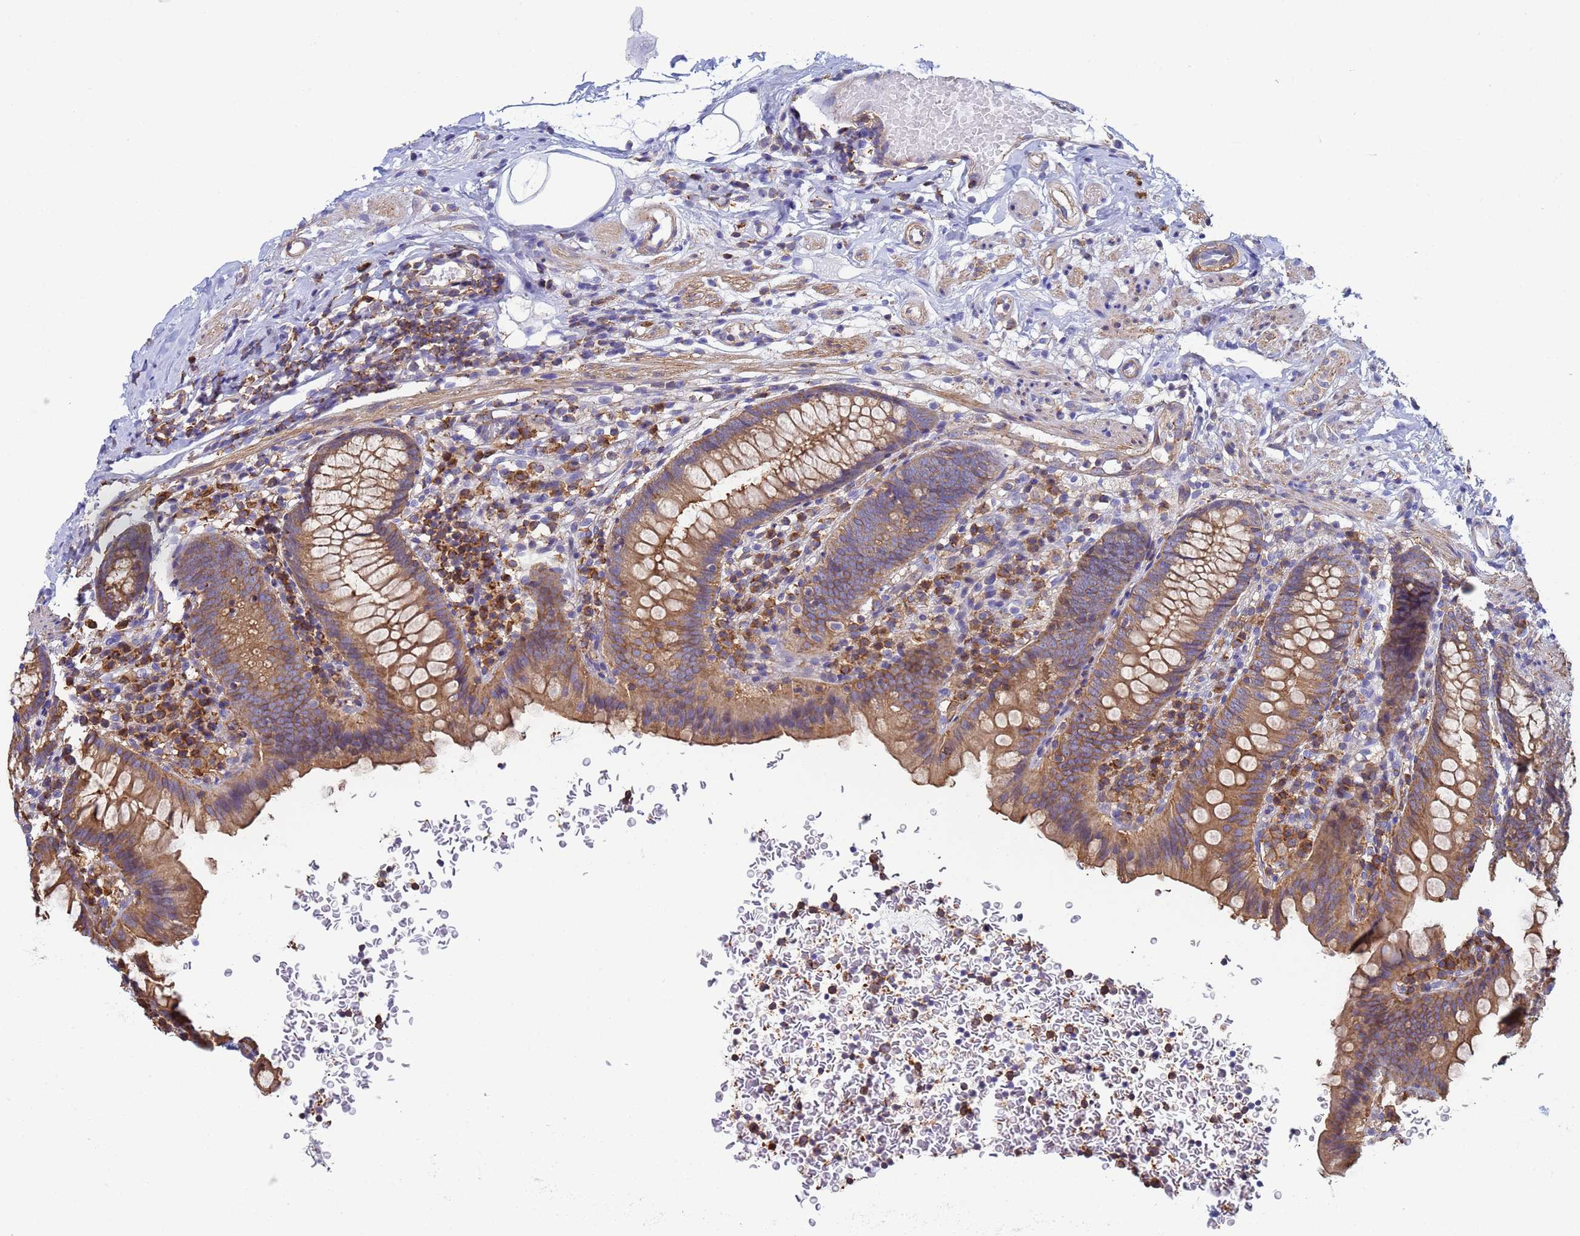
{"staining": {"intensity": "moderate", "quantity": ">75%", "location": "cytoplasmic/membranous"}, "tissue": "appendix", "cell_type": "Glandular cells", "image_type": "normal", "snomed": [{"axis": "morphology", "description": "Normal tissue, NOS"}, {"axis": "topography", "description": "Appendix"}], "caption": "A micrograph showing moderate cytoplasmic/membranous expression in approximately >75% of glandular cells in benign appendix, as visualized by brown immunohistochemical staining.", "gene": "ZNG1A", "patient": {"sex": "male", "age": 55}}